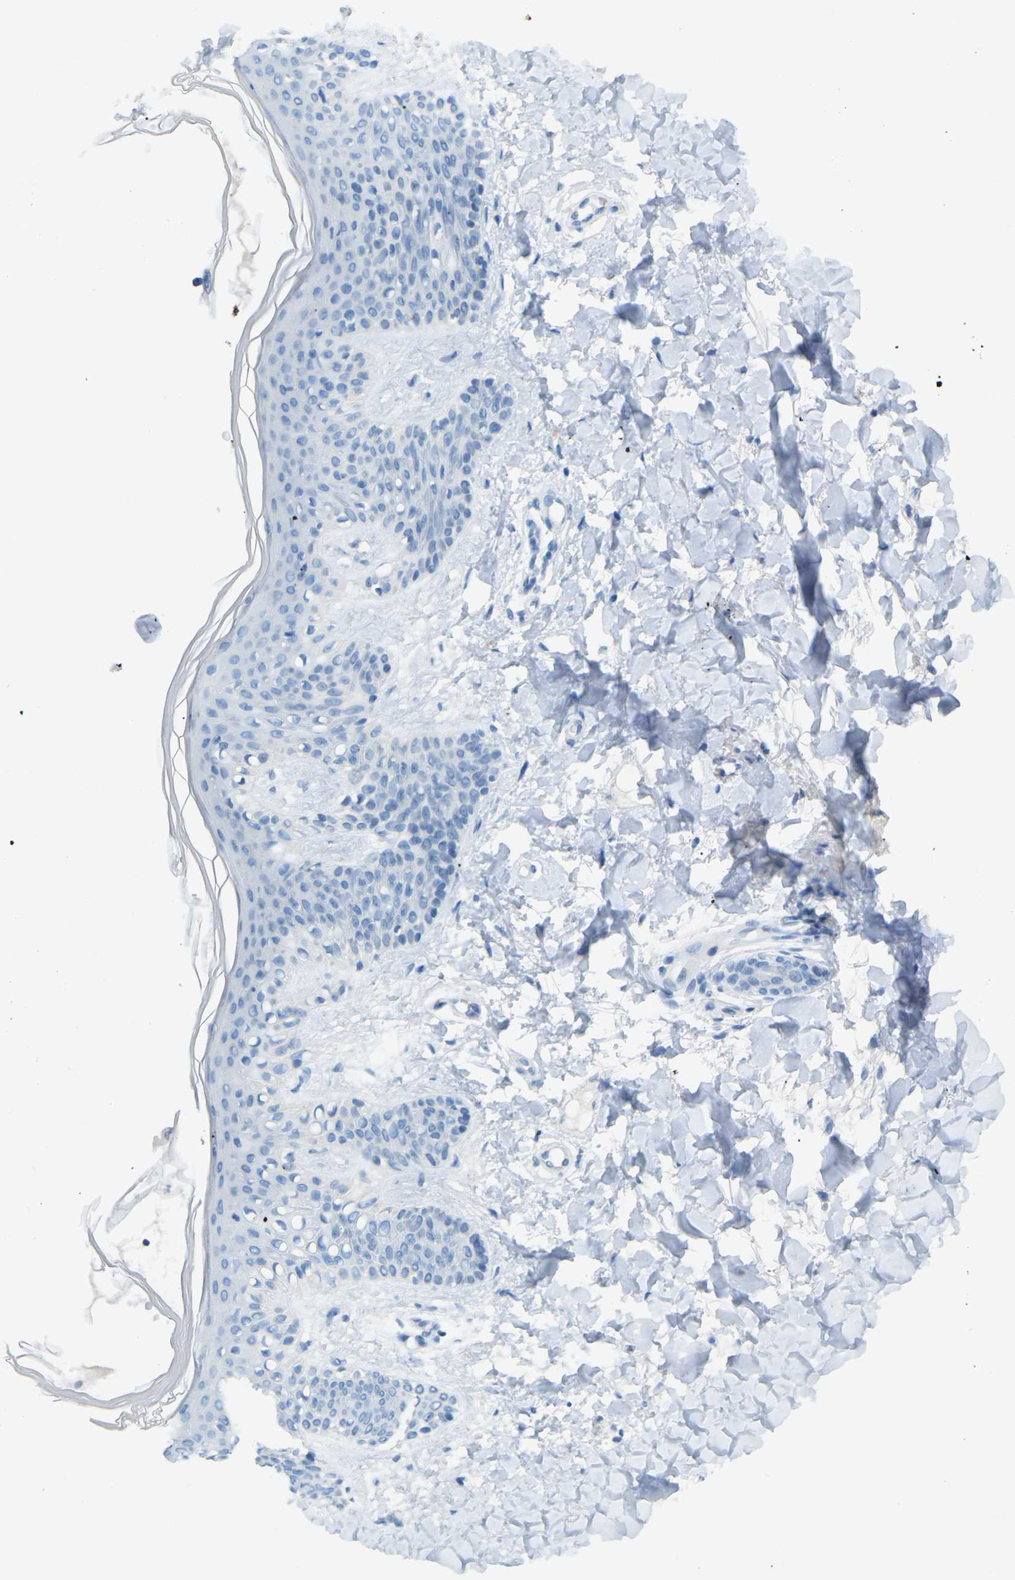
{"staining": {"intensity": "negative", "quantity": "none", "location": "none"}, "tissue": "skin", "cell_type": "Fibroblasts", "image_type": "normal", "snomed": [{"axis": "morphology", "description": "Normal tissue, NOS"}, {"axis": "topography", "description": "Skin"}], "caption": "Fibroblasts show no significant protein staining in unremarkable skin. The staining was performed using DAB to visualize the protein expression in brown, while the nuclei were stained in blue with hematoxylin (Magnification: 20x).", "gene": "CDH16", "patient": {"sex": "male", "age": 16}}